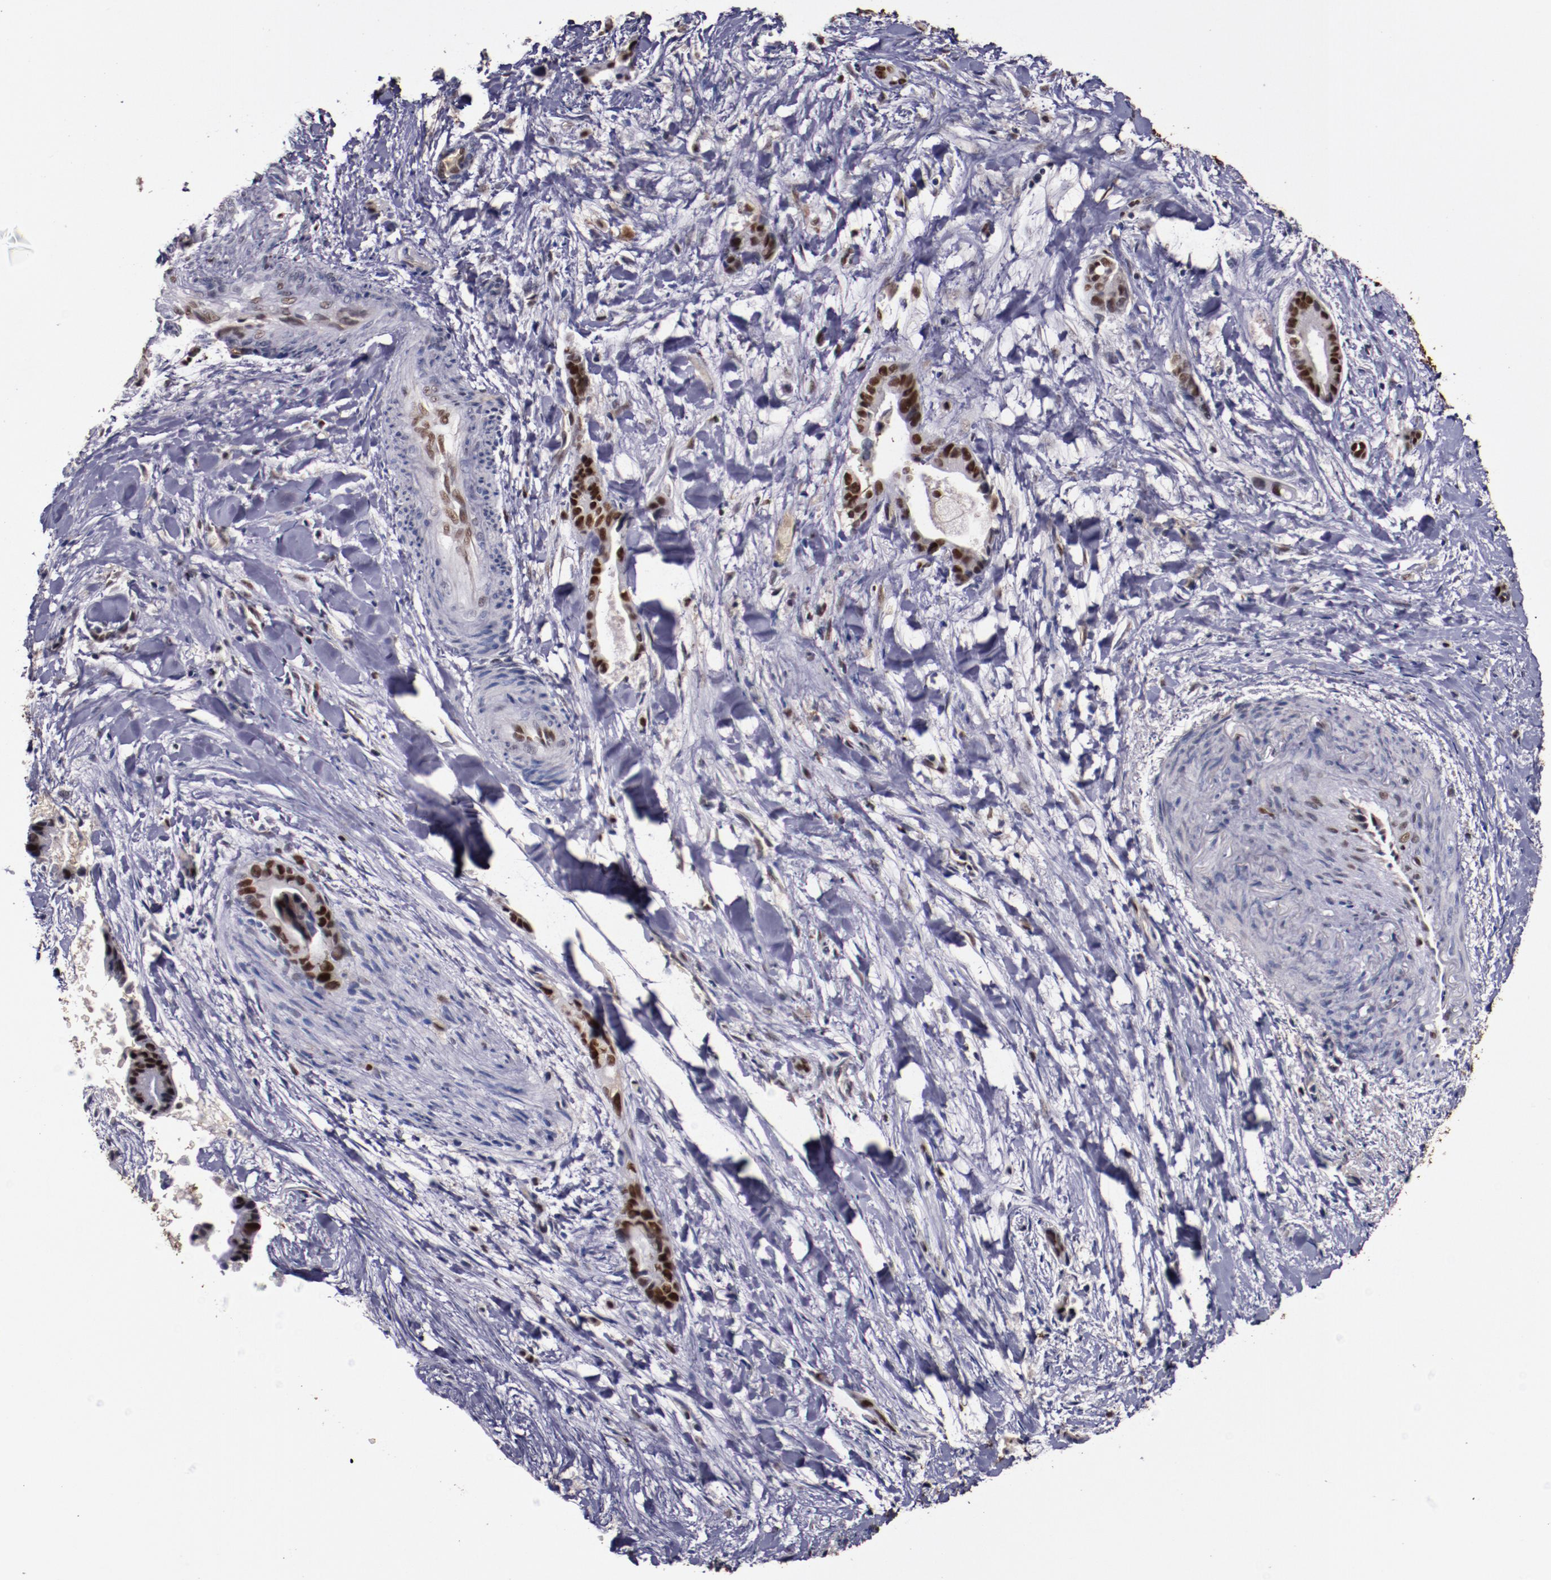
{"staining": {"intensity": "strong", "quantity": ">75%", "location": "nuclear"}, "tissue": "liver cancer", "cell_type": "Tumor cells", "image_type": "cancer", "snomed": [{"axis": "morphology", "description": "Cholangiocarcinoma"}, {"axis": "topography", "description": "Liver"}], "caption": "The photomicrograph exhibits immunohistochemical staining of cholangiocarcinoma (liver). There is strong nuclear positivity is seen in approximately >75% of tumor cells.", "gene": "CHEK2", "patient": {"sex": "female", "age": 55}}